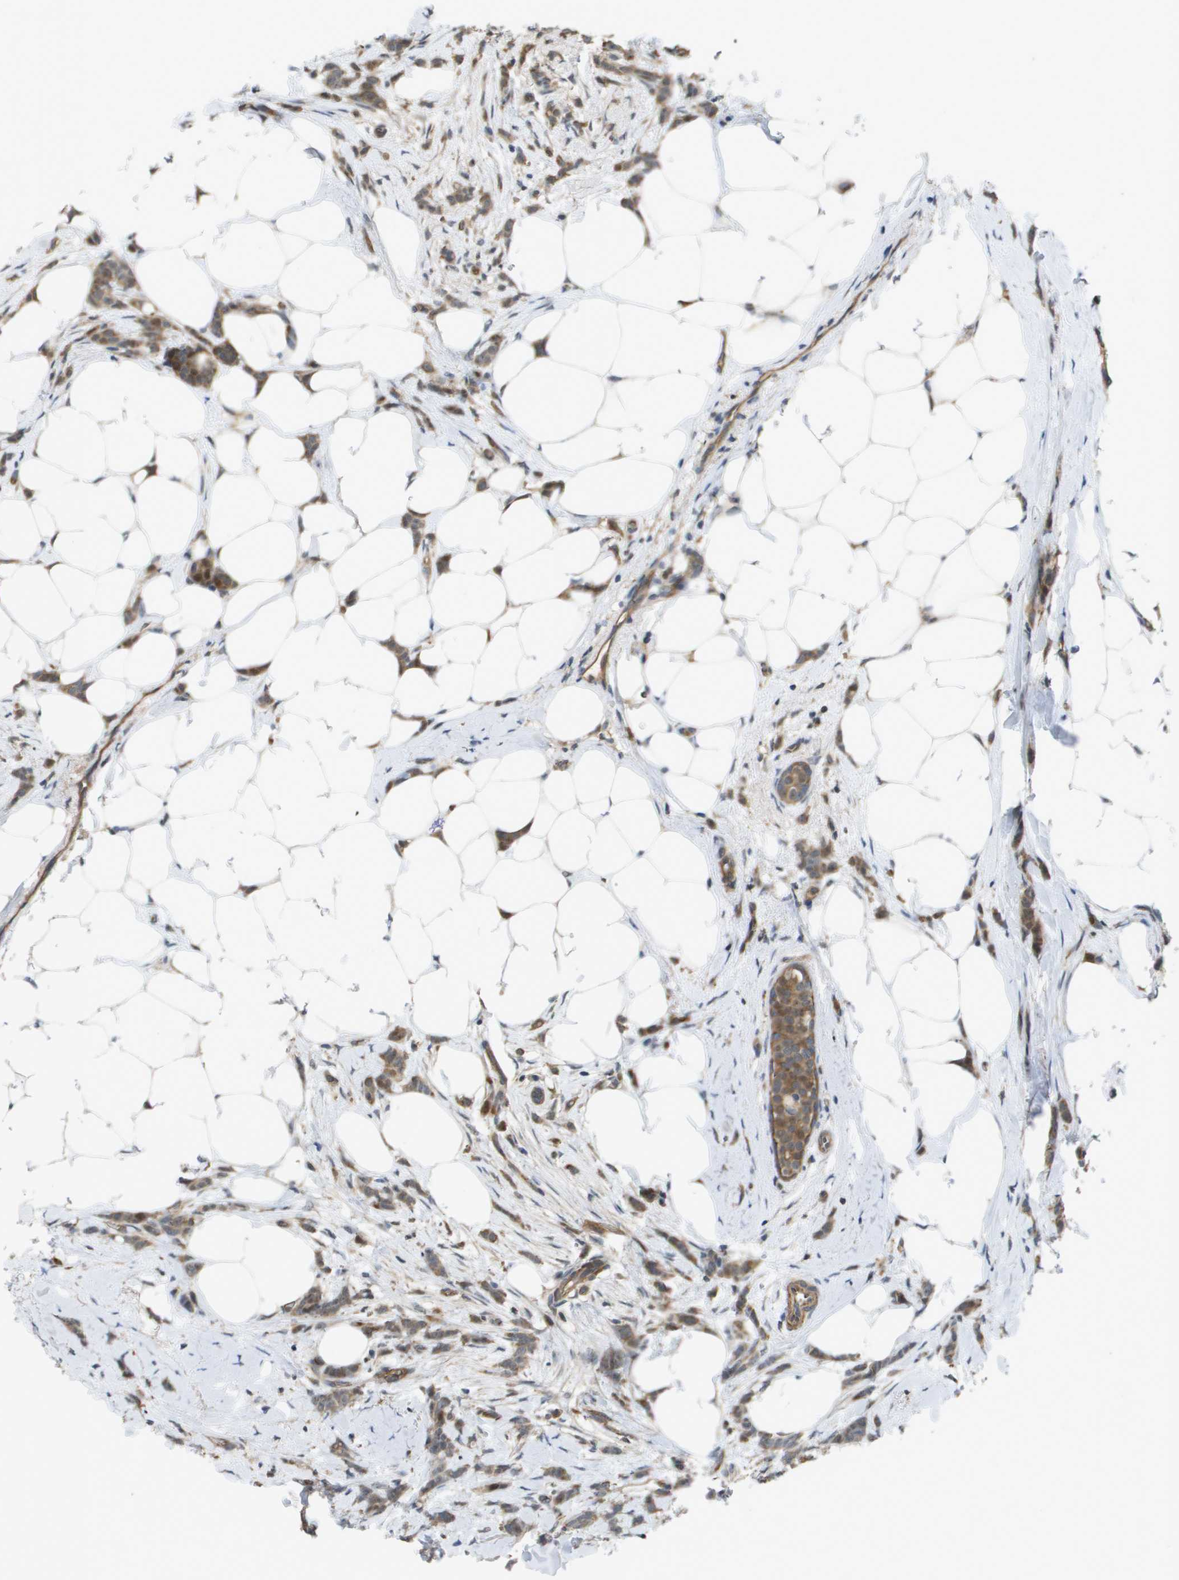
{"staining": {"intensity": "moderate", "quantity": ">75%", "location": "cytoplasmic/membranous"}, "tissue": "breast cancer", "cell_type": "Tumor cells", "image_type": "cancer", "snomed": [{"axis": "morphology", "description": "Lobular carcinoma, in situ"}, {"axis": "morphology", "description": "Lobular carcinoma"}, {"axis": "topography", "description": "Breast"}], "caption": "About >75% of tumor cells in human breast lobular carcinoma exhibit moderate cytoplasmic/membranous protein staining as visualized by brown immunohistochemical staining.", "gene": "RNF112", "patient": {"sex": "female", "age": 41}}